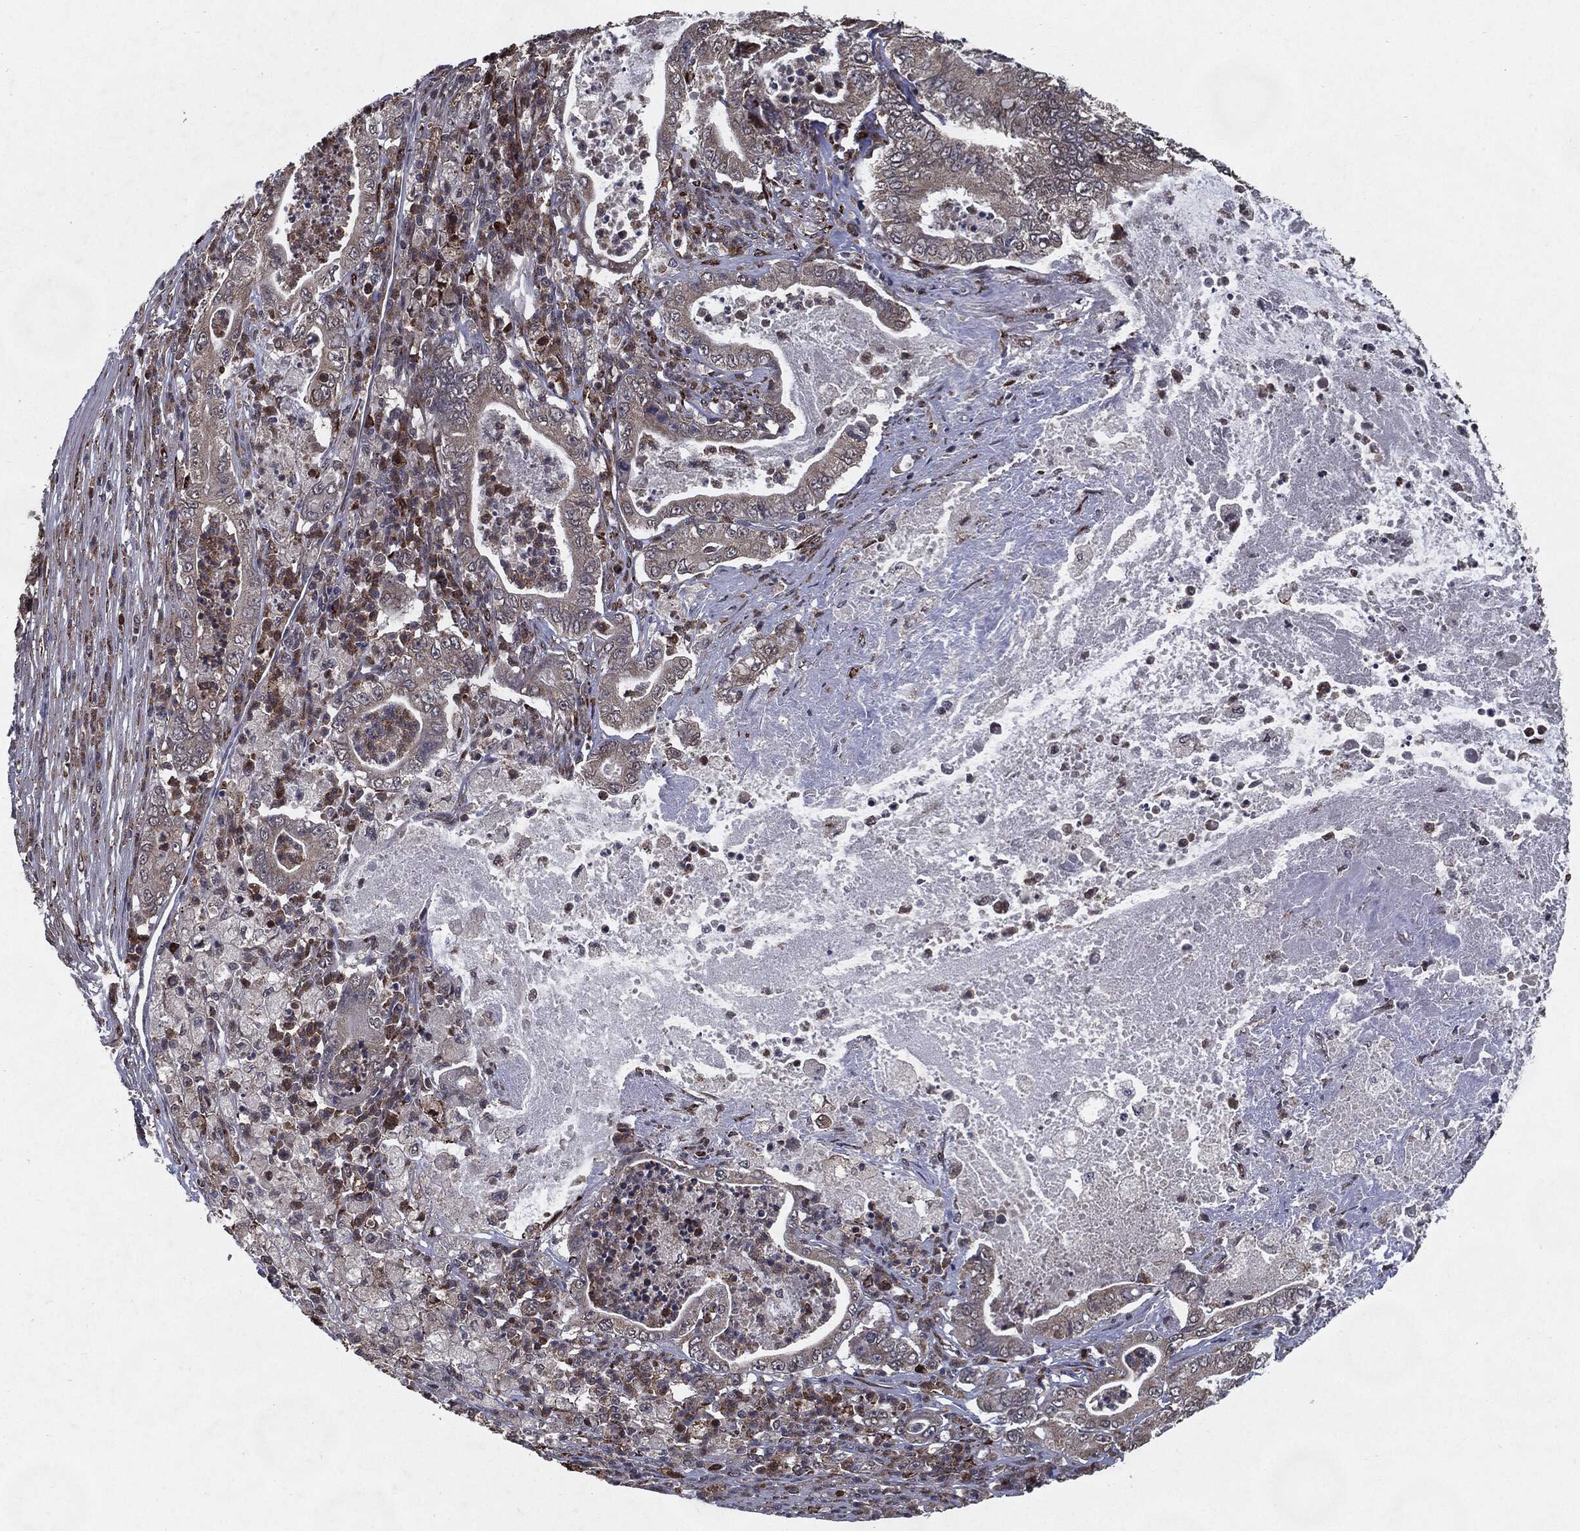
{"staining": {"intensity": "negative", "quantity": "none", "location": "none"}, "tissue": "pancreatic cancer", "cell_type": "Tumor cells", "image_type": "cancer", "snomed": [{"axis": "morphology", "description": "Adenocarcinoma, NOS"}, {"axis": "topography", "description": "Pancreas"}], "caption": "A histopathology image of human pancreatic adenocarcinoma is negative for staining in tumor cells.", "gene": "HDAC5", "patient": {"sex": "male", "age": 71}}